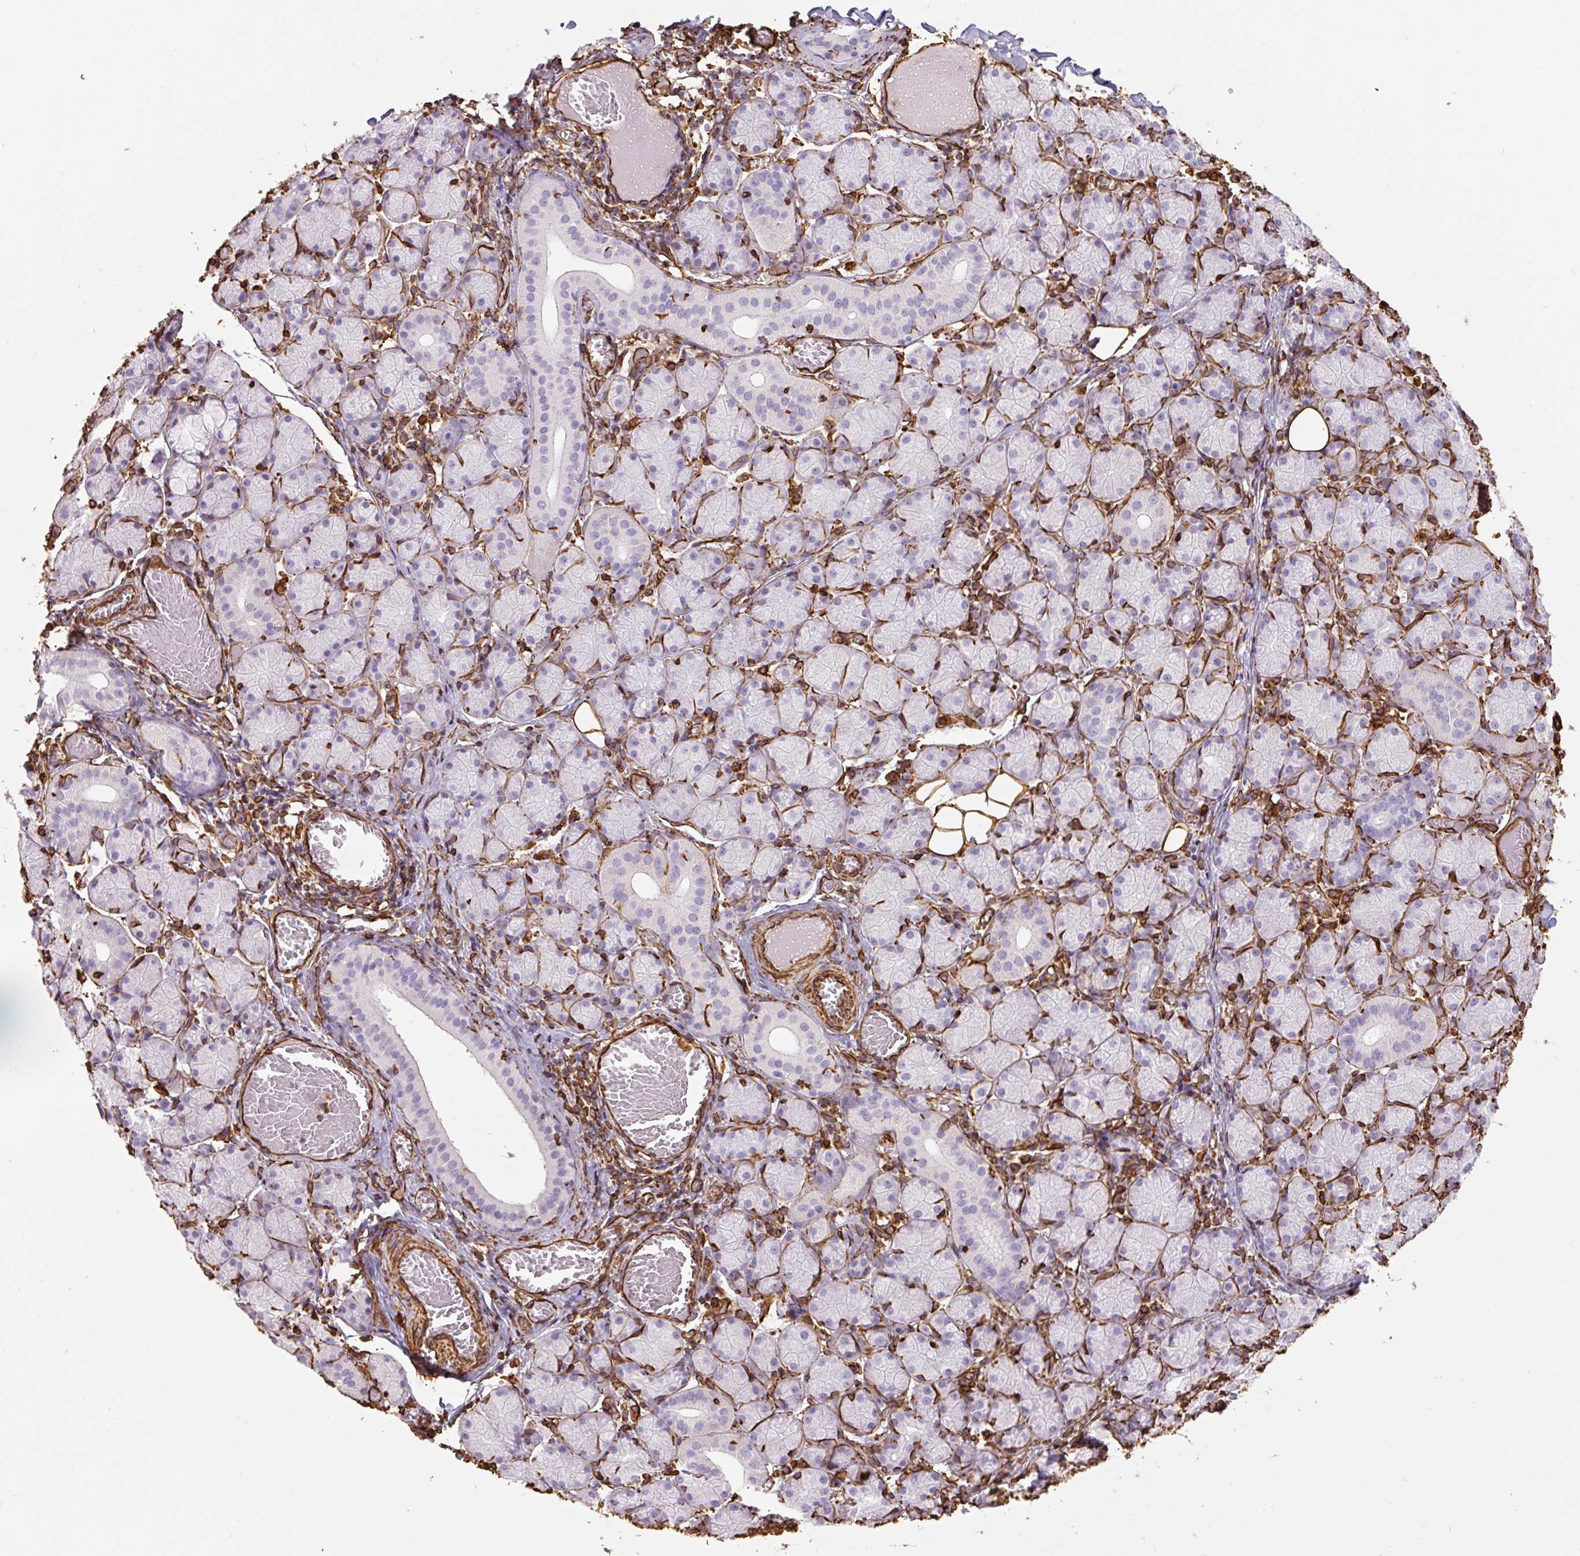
{"staining": {"intensity": "negative", "quantity": "none", "location": "none"}, "tissue": "salivary gland", "cell_type": "Glandular cells", "image_type": "normal", "snomed": [{"axis": "morphology", "description": "Normal tissue, NOS"}, {"axis": "topography", "description": "Salivary gland"}], "caption": "This is an IHC photomicrograph of unremarkable salivary gland. There is no expression in glandular cells.", "gene": "VIM", "patient": {"sex": "female", "age": 24}}